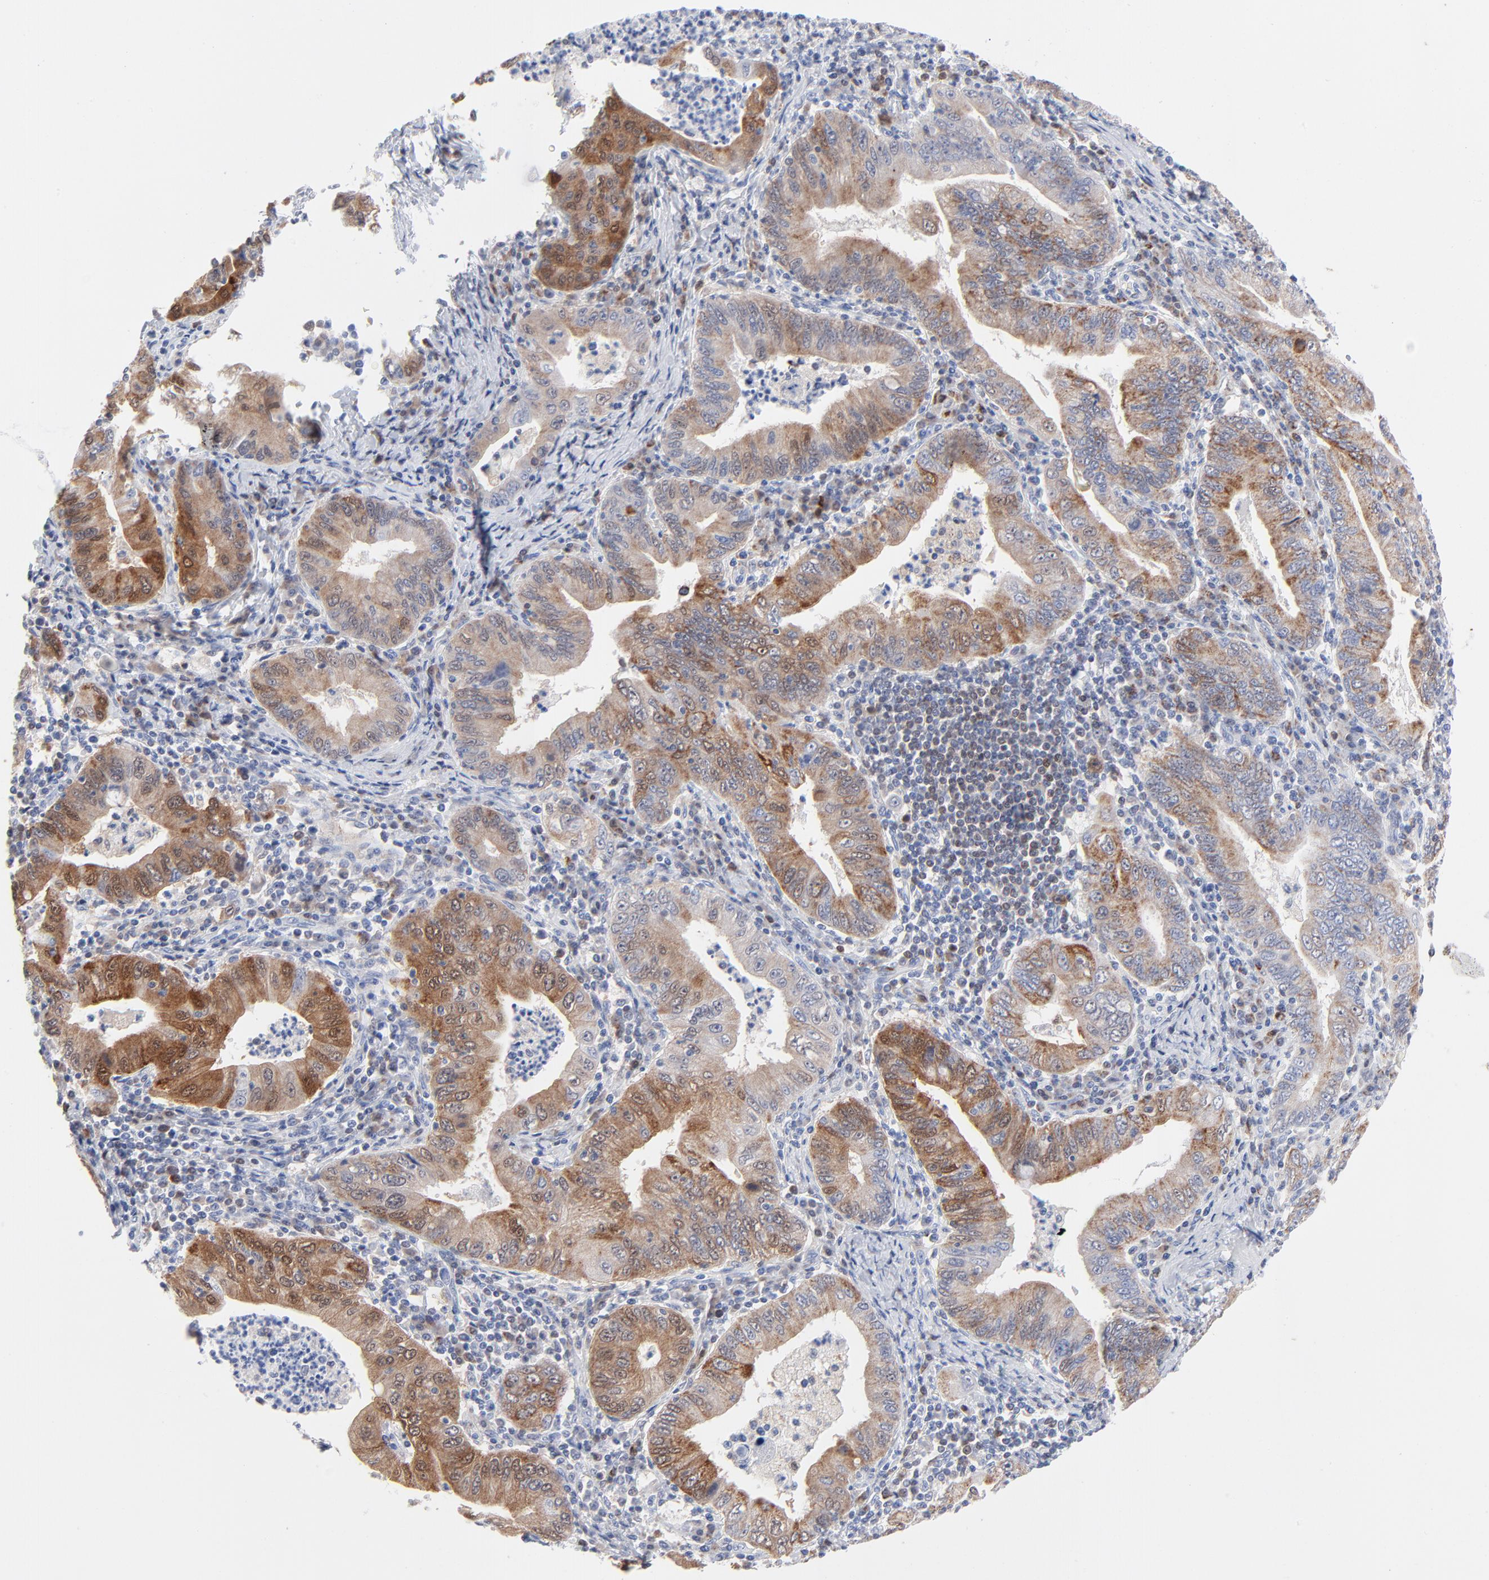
{"staining": {"intensity": "moderate", "quantity": ">75%", "location": "cytoplasmic/membranous"}, "tissue": "stomach cancer", "cell_type": "Tumor cells", "image_type": "cancer", "snomed": [{"axis": "morphology", "description": "Normal tissue, NOS"}, {"axis": "morphology", "description": "Adenocarcinoma, NOS"}, {"axis": "topography", "description": "Esophagus"}, {"axis": "topography", "description": "Stomach, upper"}, {"axis": "topography", "description": "Peripheral nerve tissue"}], "caption": "Brown immunohistochemical staining in adenocarcinoma (stomach) displays moderate cytoplasmic/membranous positivity in approximately >75% of tumor cells. Immunohistochemistry (ihc) stains the protein in brown and the nuclei are stained blue.", "gene": "CHCHD10", "patient": {"sex": "male", "age": 62}}